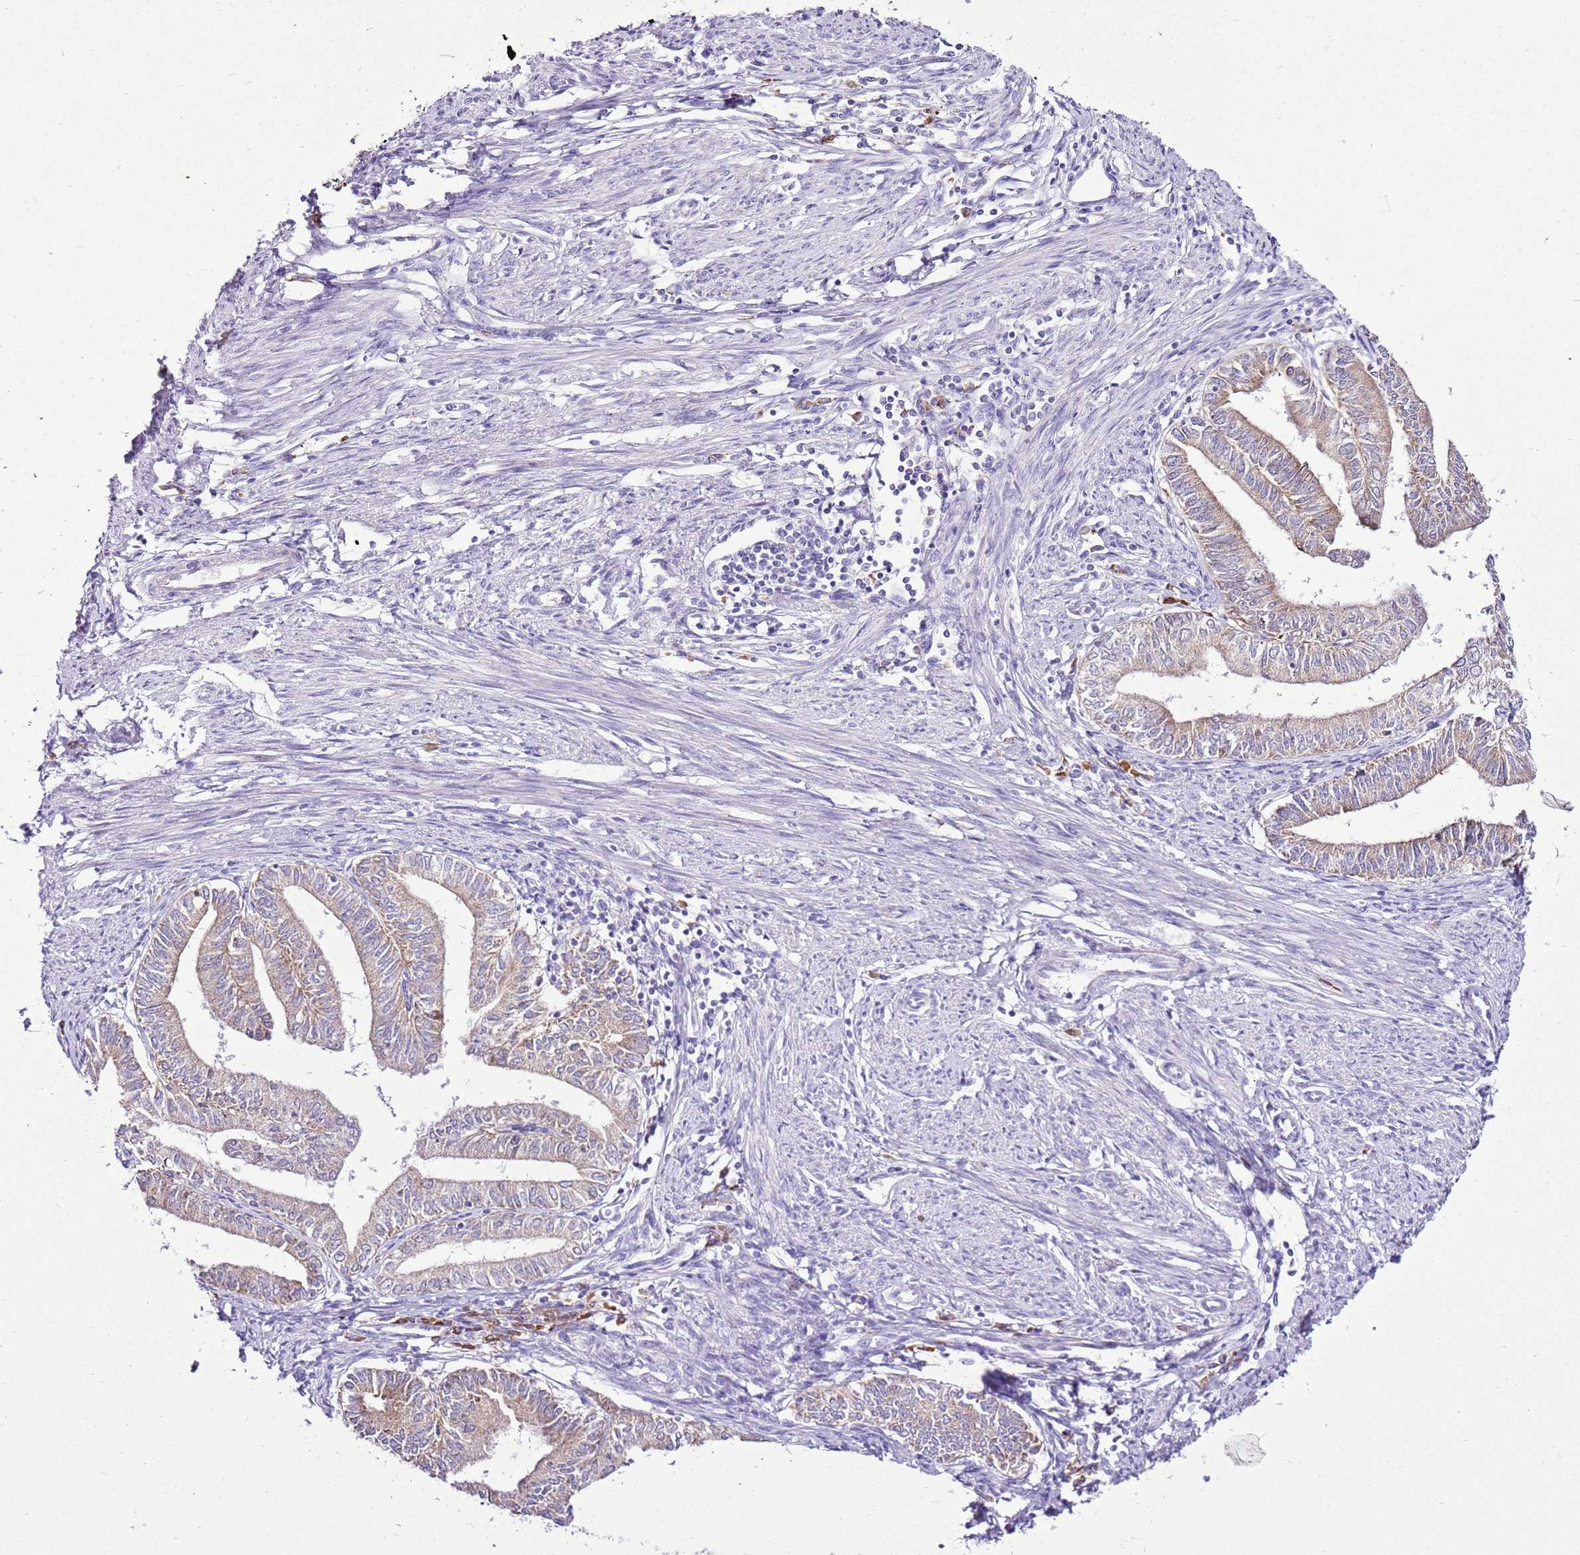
{"staining": {"intensity": "weak", "quantity": ">75%", "location": "cytoplasmic/membranous"}, "tissue": "endometrial cancer", "cell_type": "Tumor cells", "image_type": "cancer", "snomed": [{"axis": "morphology", "description": "Adenocarcinoma, NOS"}, {"axis": "topography", "description": "Endometrium"}], "caption": "This is an image of IHC staining of endometrial adenocarcinoma, which shows weak staining in the cytoplasmic/membranous of tumor cells.", "gene": "MRPL36", "patient": {"sex": "female", "age": 66}}